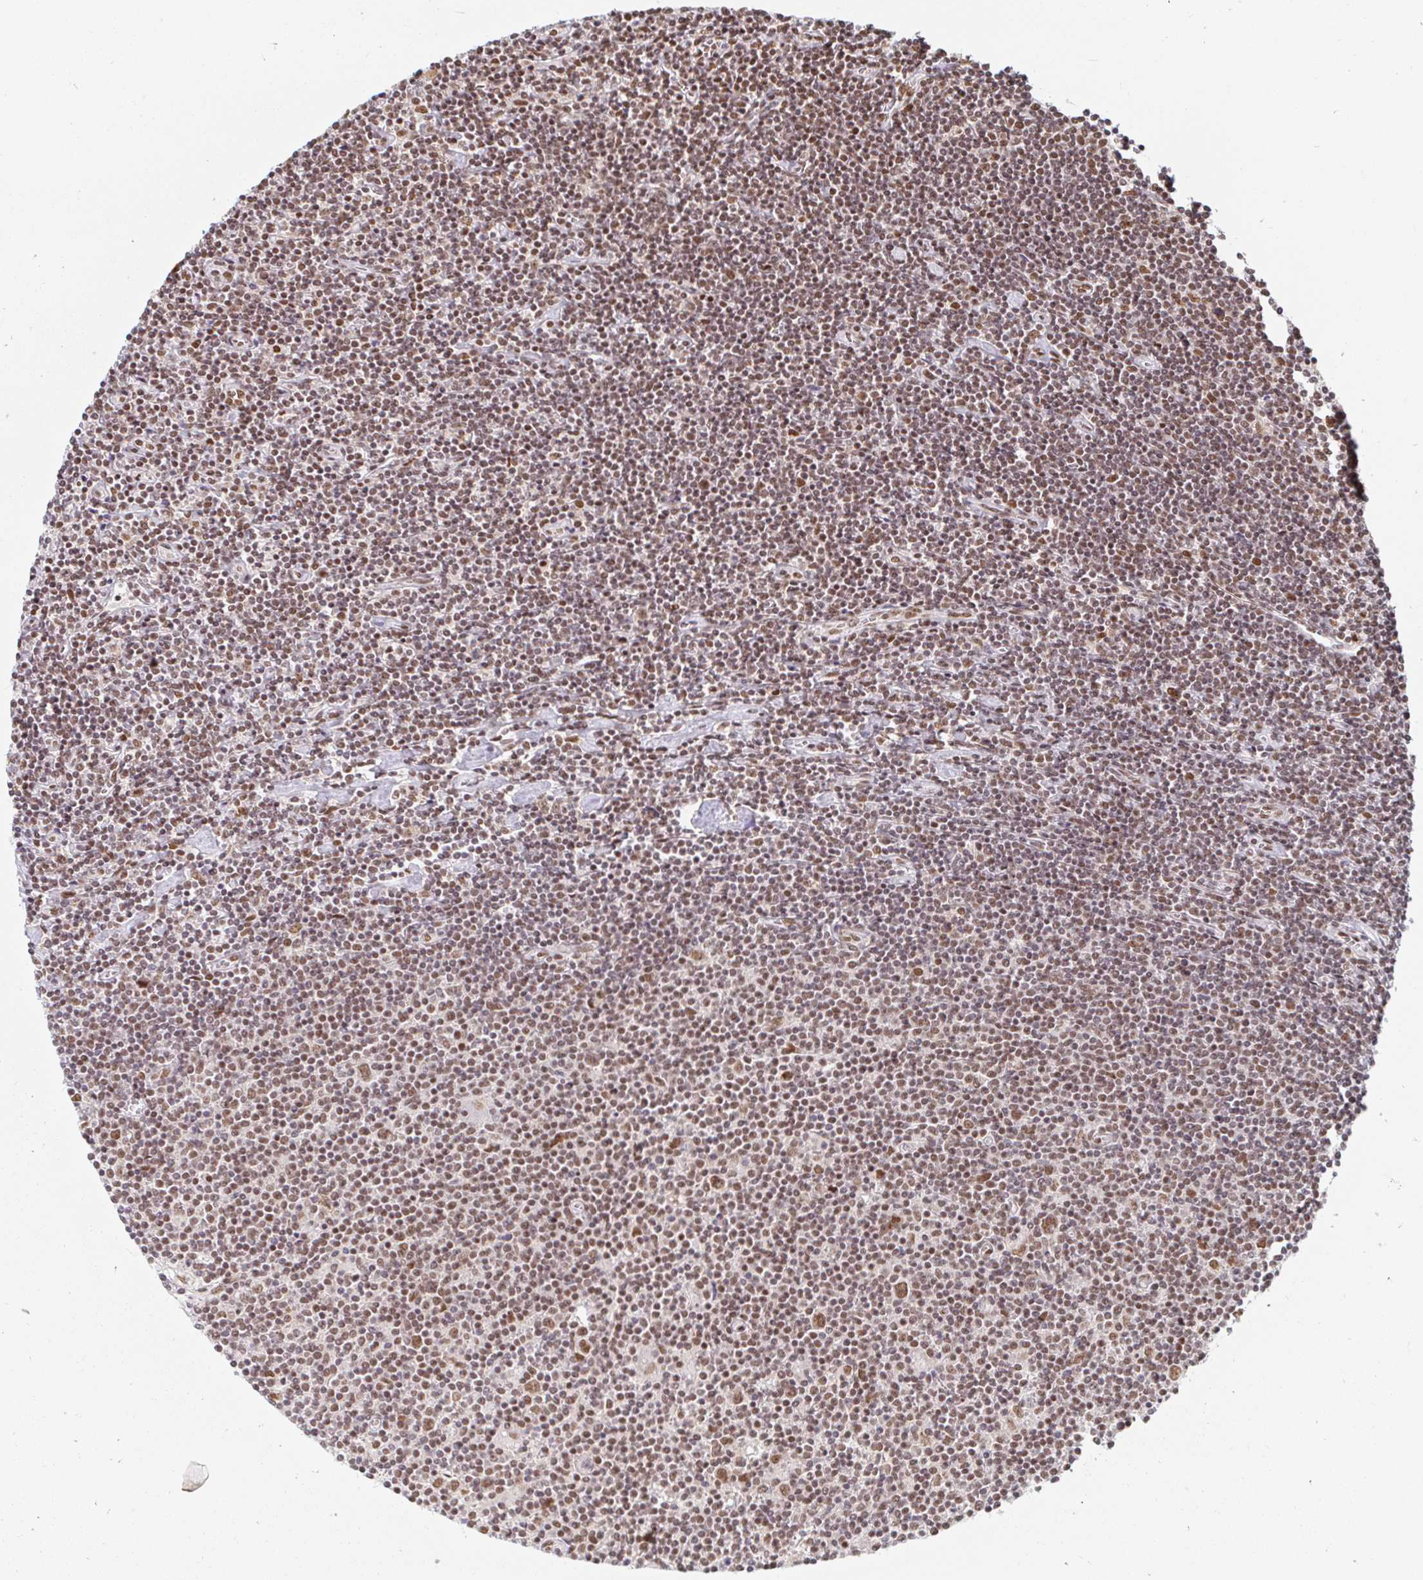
{"staining": {"intensity": "moderate", "quantity": ">75%", "location": "nuclear"}, "tissue": "lymphoma", "cell_type": "Tumor cells", "image_type": "cancer", "snomed": [{"axis": "morphology", "description": "Hodgkin's disease, NOS"}, {"axis": "topography", "description": "Lymph node"}], "caption": "A photomicrograph showing moderate nuclear expression in about >75% of tumor cells in lymphoma, as visualized by brown immunohistochemical staining.", "gene": "RBMX", "patient": {"sex": "male", "age": 40}}